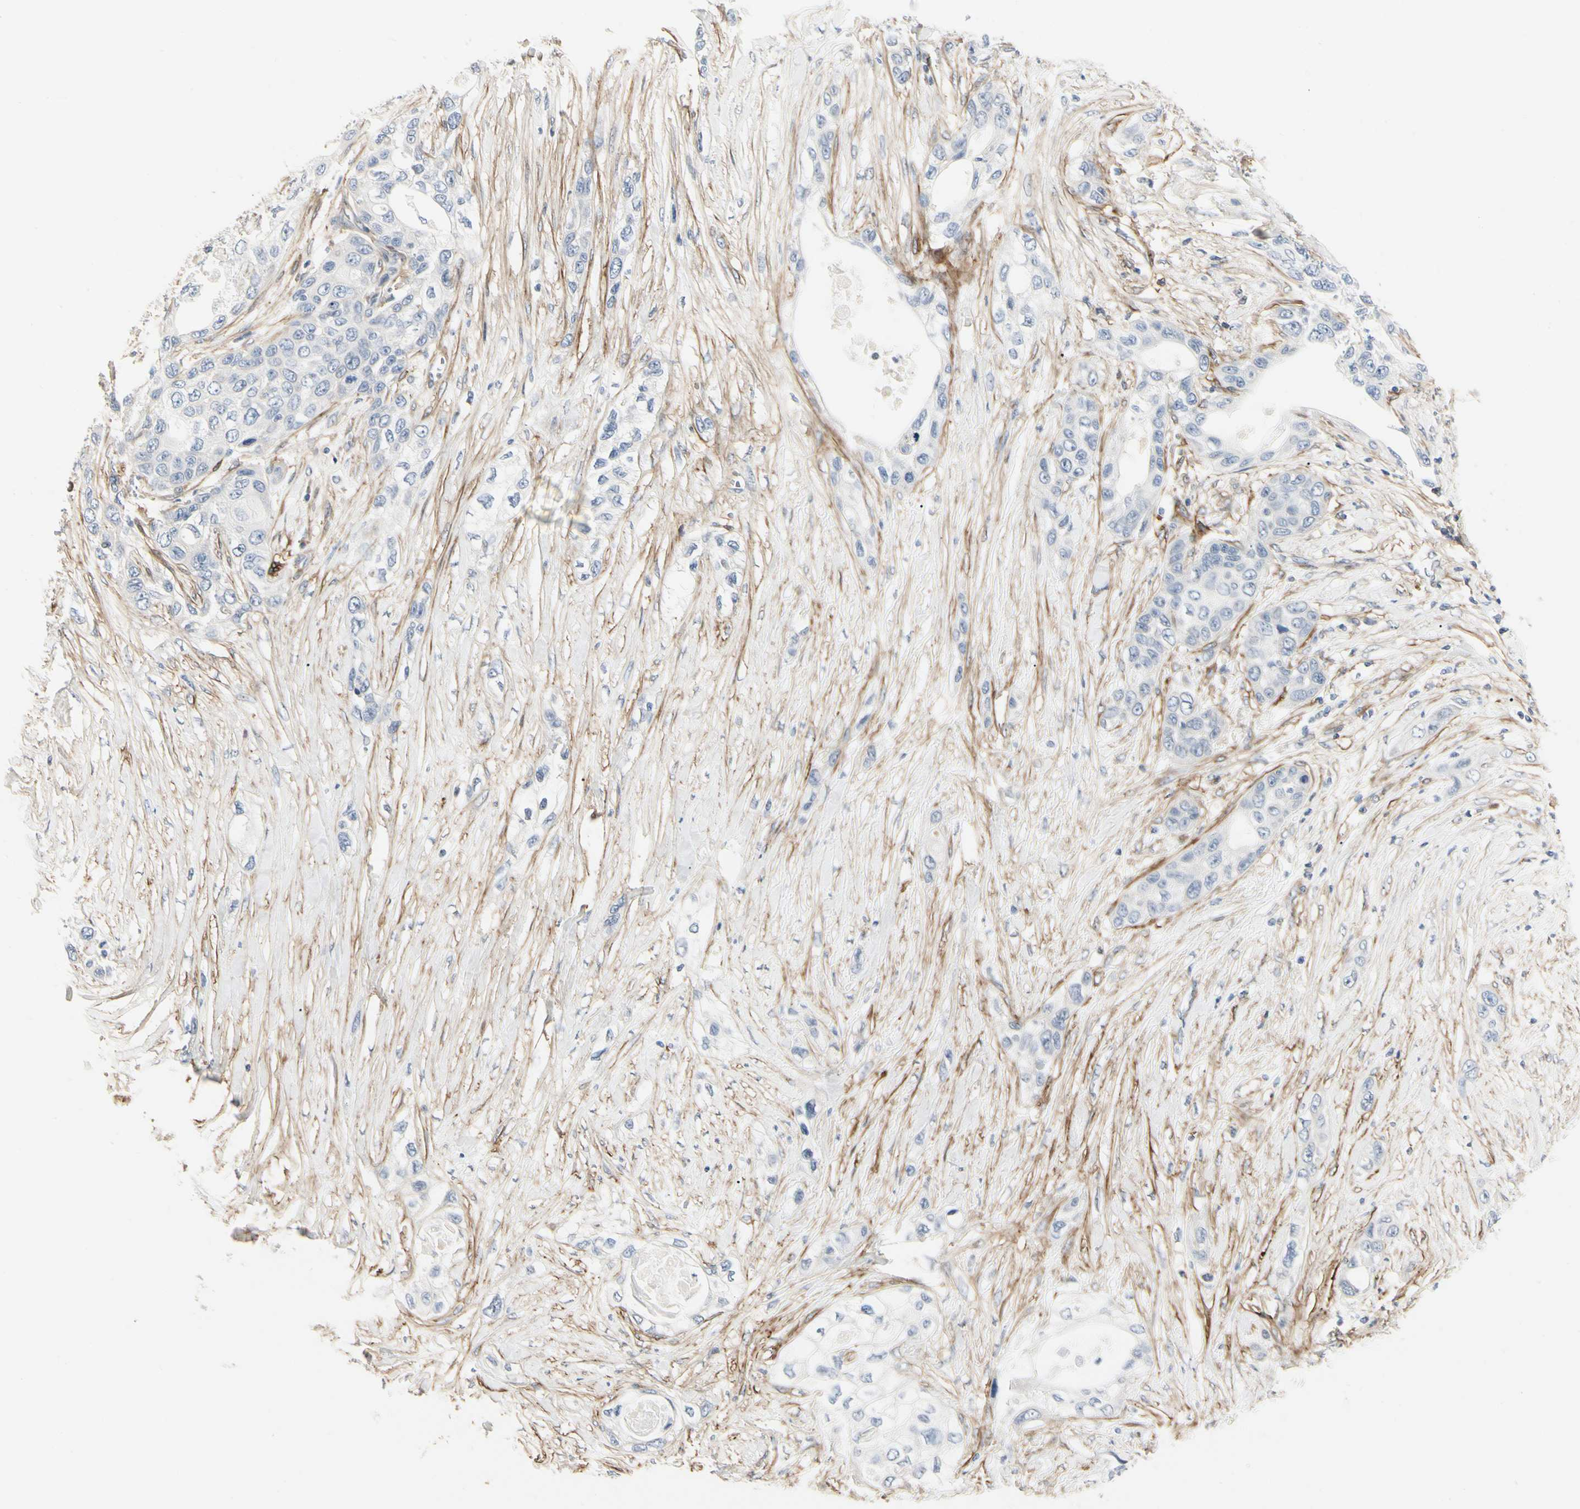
{"staining": {"intensity": "negative", "quantity": "none", "location": "none"}, "tissue": "pancreatic cancer", "cell_type": "Tumor cells", "image_type": "cancer", "snomed": [{"axis": "morphology", "description": "Adenocarcinoma, NOS"}, {"axis": "topography", "description": "Pancreas"}], "caption": "Protein analysis of adenocarcinoma (pancreatic) reveals no significant staining in tumor cells. (Immunohistochemistry (ihc), brightfield microscopy, high magnification).", "gene": "GGT5", "patient": {"sex": "female", "age": 70}}